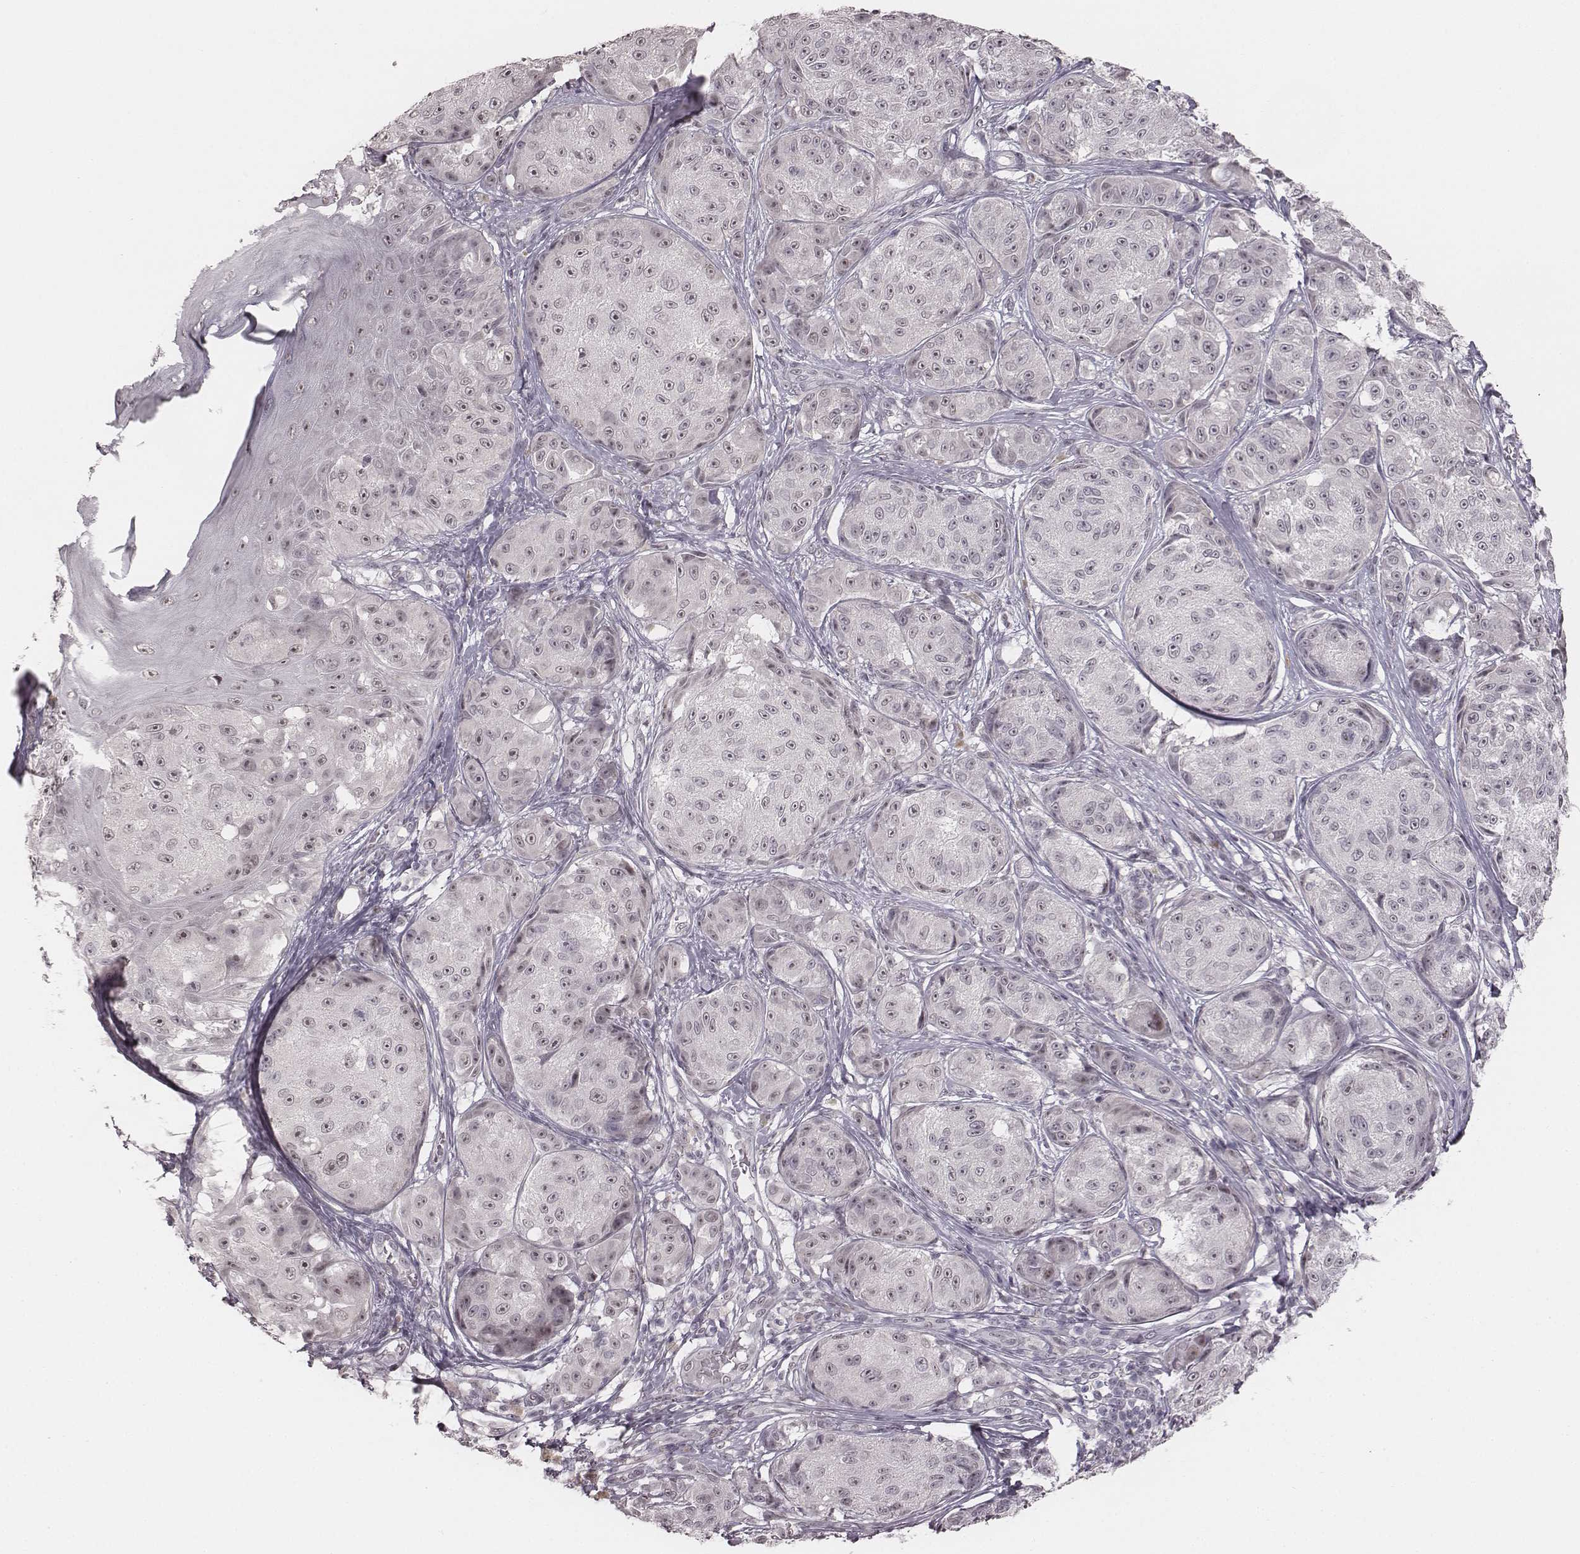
{"staining": {"intensity": "negative", "quantity": "none", "location": "none"}, "tissue": "melanoma", "cell_type": "Tumor cells", "image_type": "cancer", "snomed": [{"axis": "morphology", "description": "Malignant melanoma, NOS"}, {"axis": "topography", "description": "Skin"}], "caption": "Immunohistochemical staining of malignant melanoma reveals no significant positivity in tumor cells.", "gene": "RPGRIP1", "patient": {"sex": "male", "age": 61}}